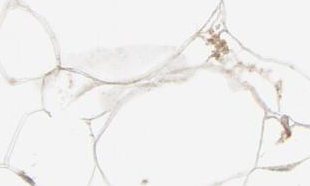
{"staining": {"intensity": "weak", "quantity": ">75%", "location": "cytoplasmic/membranous"}, "tissue": "adipose tissue", "cell_type": "Adipocytes", "image_type": "normal", "snomed": [{"axis": "morphology", "description": "Normal tissue, NOS"}, {"axis": "morphology", "description": "Duct carcinoma"}, {"axis": "topography", "description": "Breast"}, {"axis": "topography", "description": "Adipose tissue"}], "caption": "High-power microscopy captured an immunohistochemistry image of unremarkable adipose tissue, revealing weak cytoplasmic/membranous staining in approximately >75% of adipocytes.", "gene": "MAP2K7", "patient": {"sex": "female", "age": 37}}